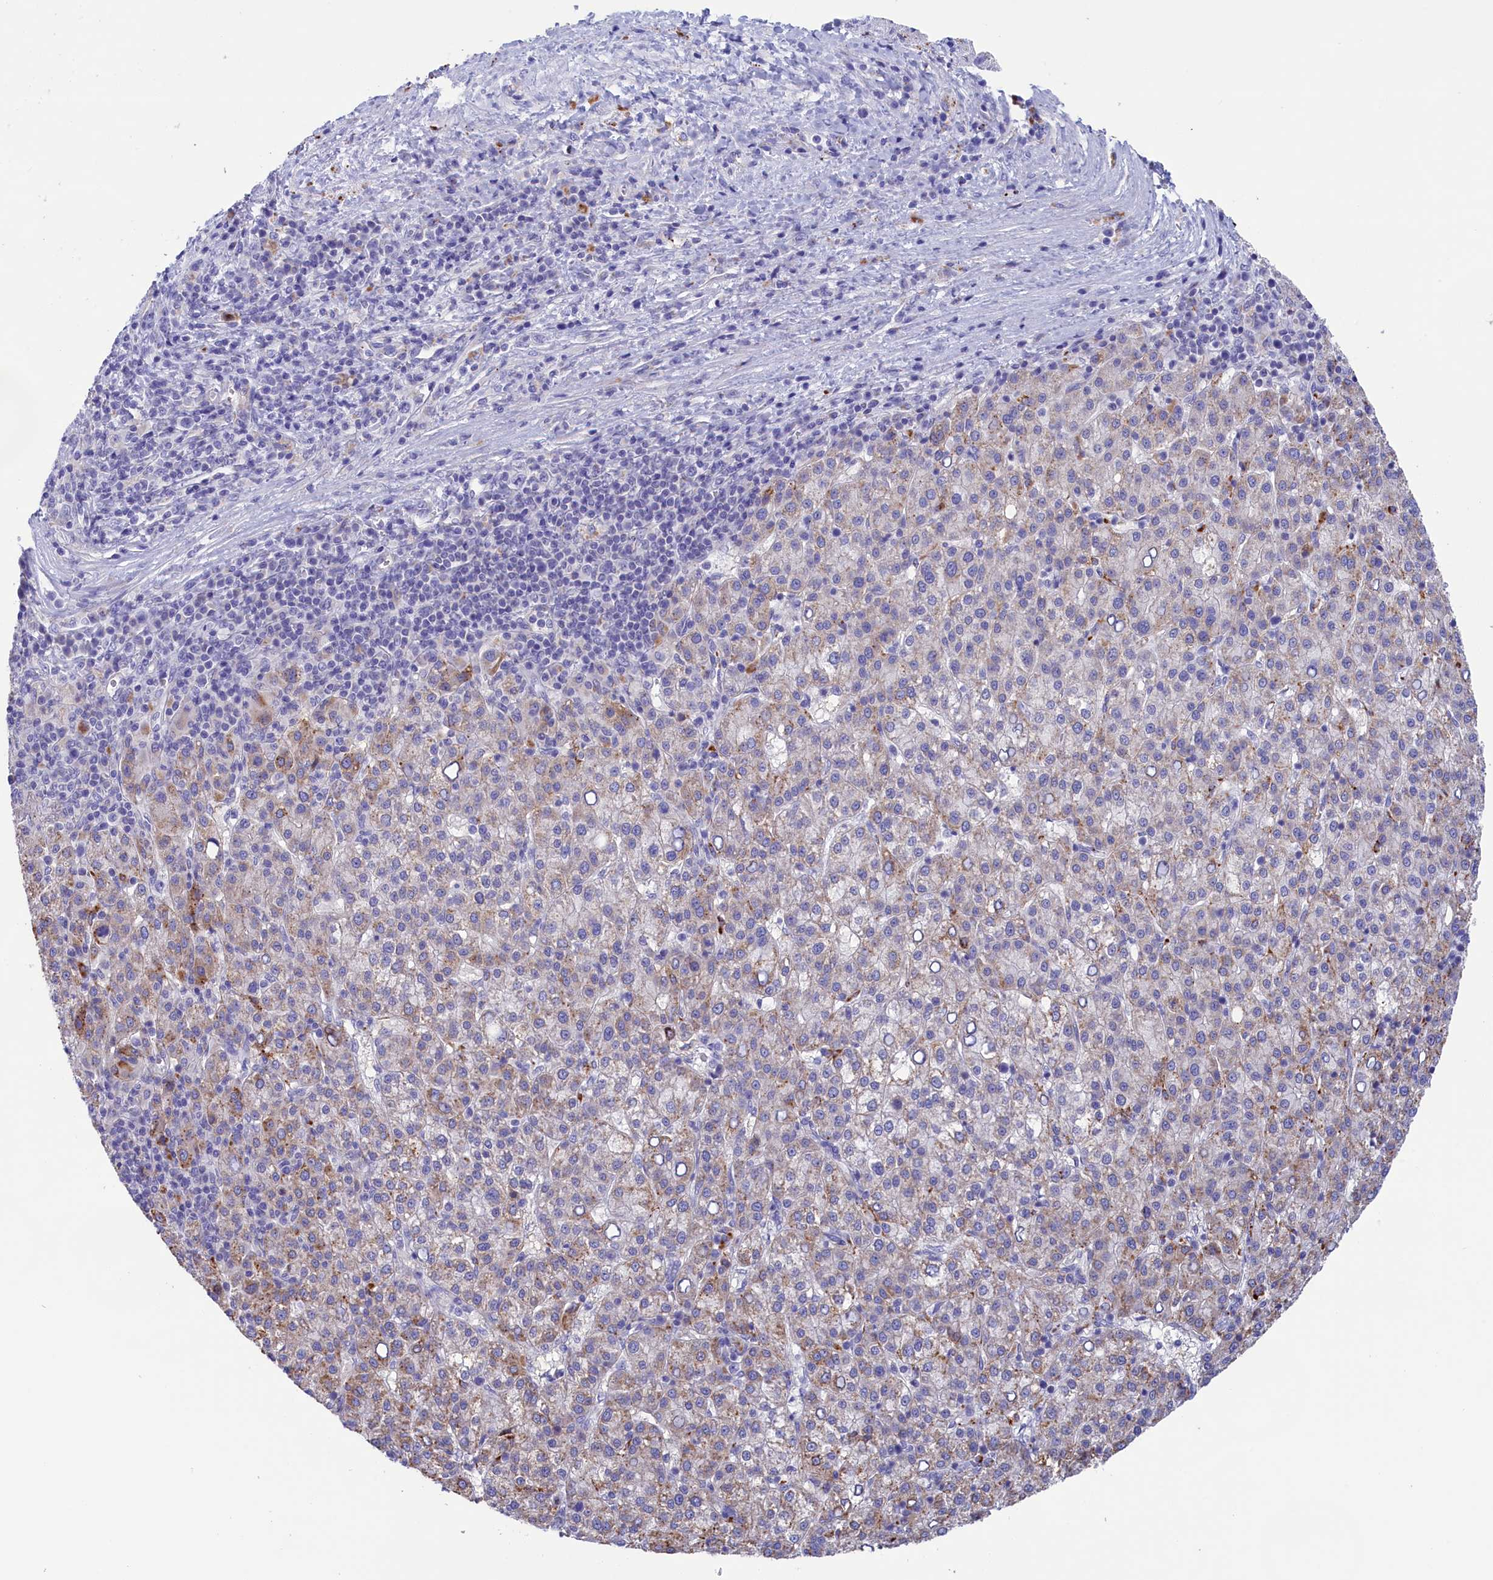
{"staining": {"intensity": "weak", "quantity": "25%-75%", "location": "cytoplasmic/membranous"}, "tissue": "liver cancer", "cell_type": "Tumor cells", "image_type": "cancer", "snomed": [{"axis": "morphology", "description": "Carcinoma, Hepatocellular, NOS"}, {"axis": "topography", "description": "Liver"}], "caption": "Protein analysis of liver cancer (hepatocellular carcinoma) tissue reveals weak cytoplasmic/membranous positivity in approximately 25%-75% of tumor cells. (IHC, brightfield microscopy, high magnification).", "gene": "WDR6", "patient": {"sex": "female", "age": 58}}